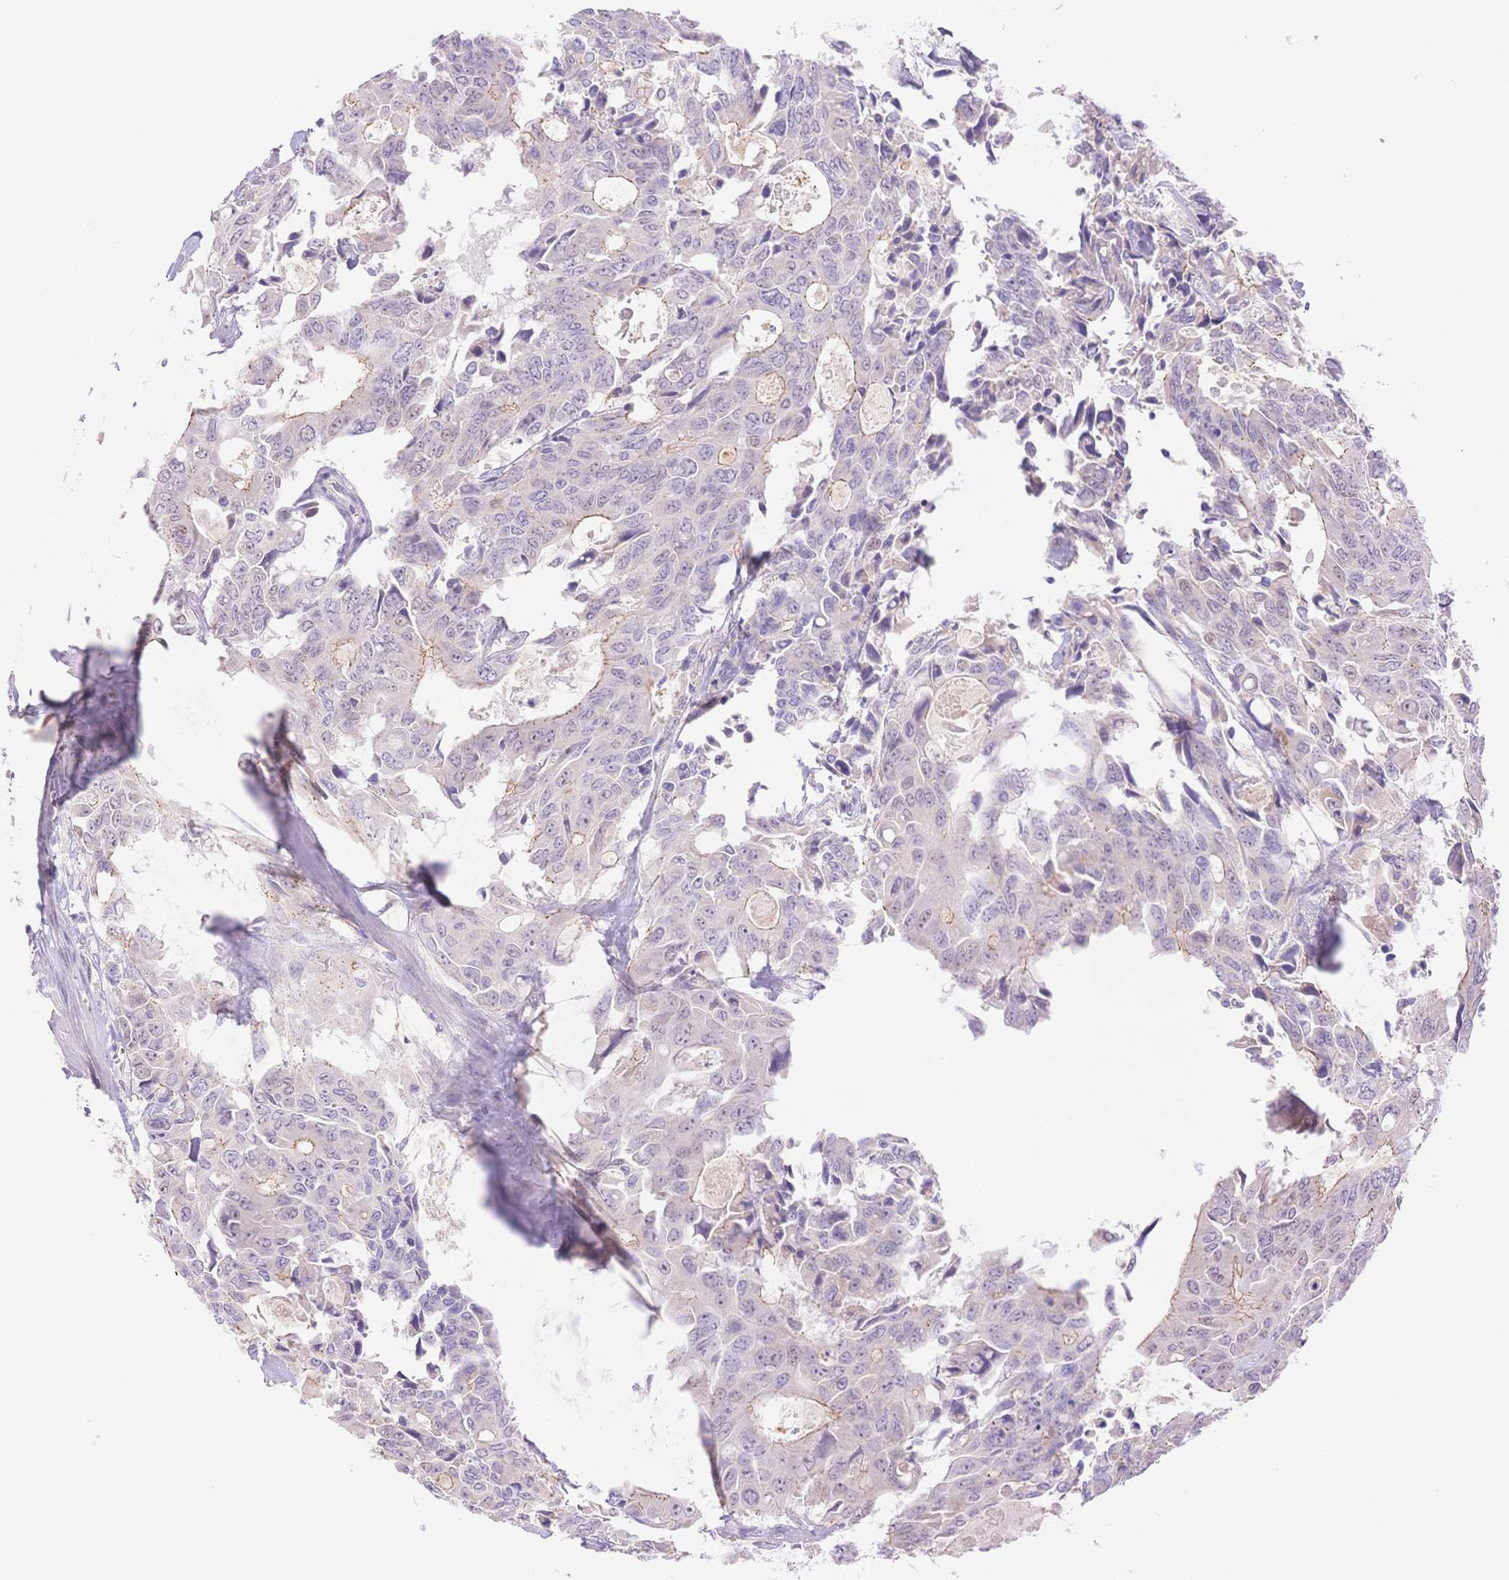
{"staining": {"intensity": "negative", "quantity": "none", "location": "none"}, "tissue": "colorectal cancer", "cell_type": "Tumor cells", "image_type": "cancer", "snomed": [{"axis": "morphology", "description": "Adenocarcinoma, NOS"}, {"axis": "topography", "description": "Rectum"}], "caption": "Tumor cells show no significant protein positivity in adenocarcinoma (colorectal).", "gene": "WDR54", "patient": {"sex": "male", "age": 76}}